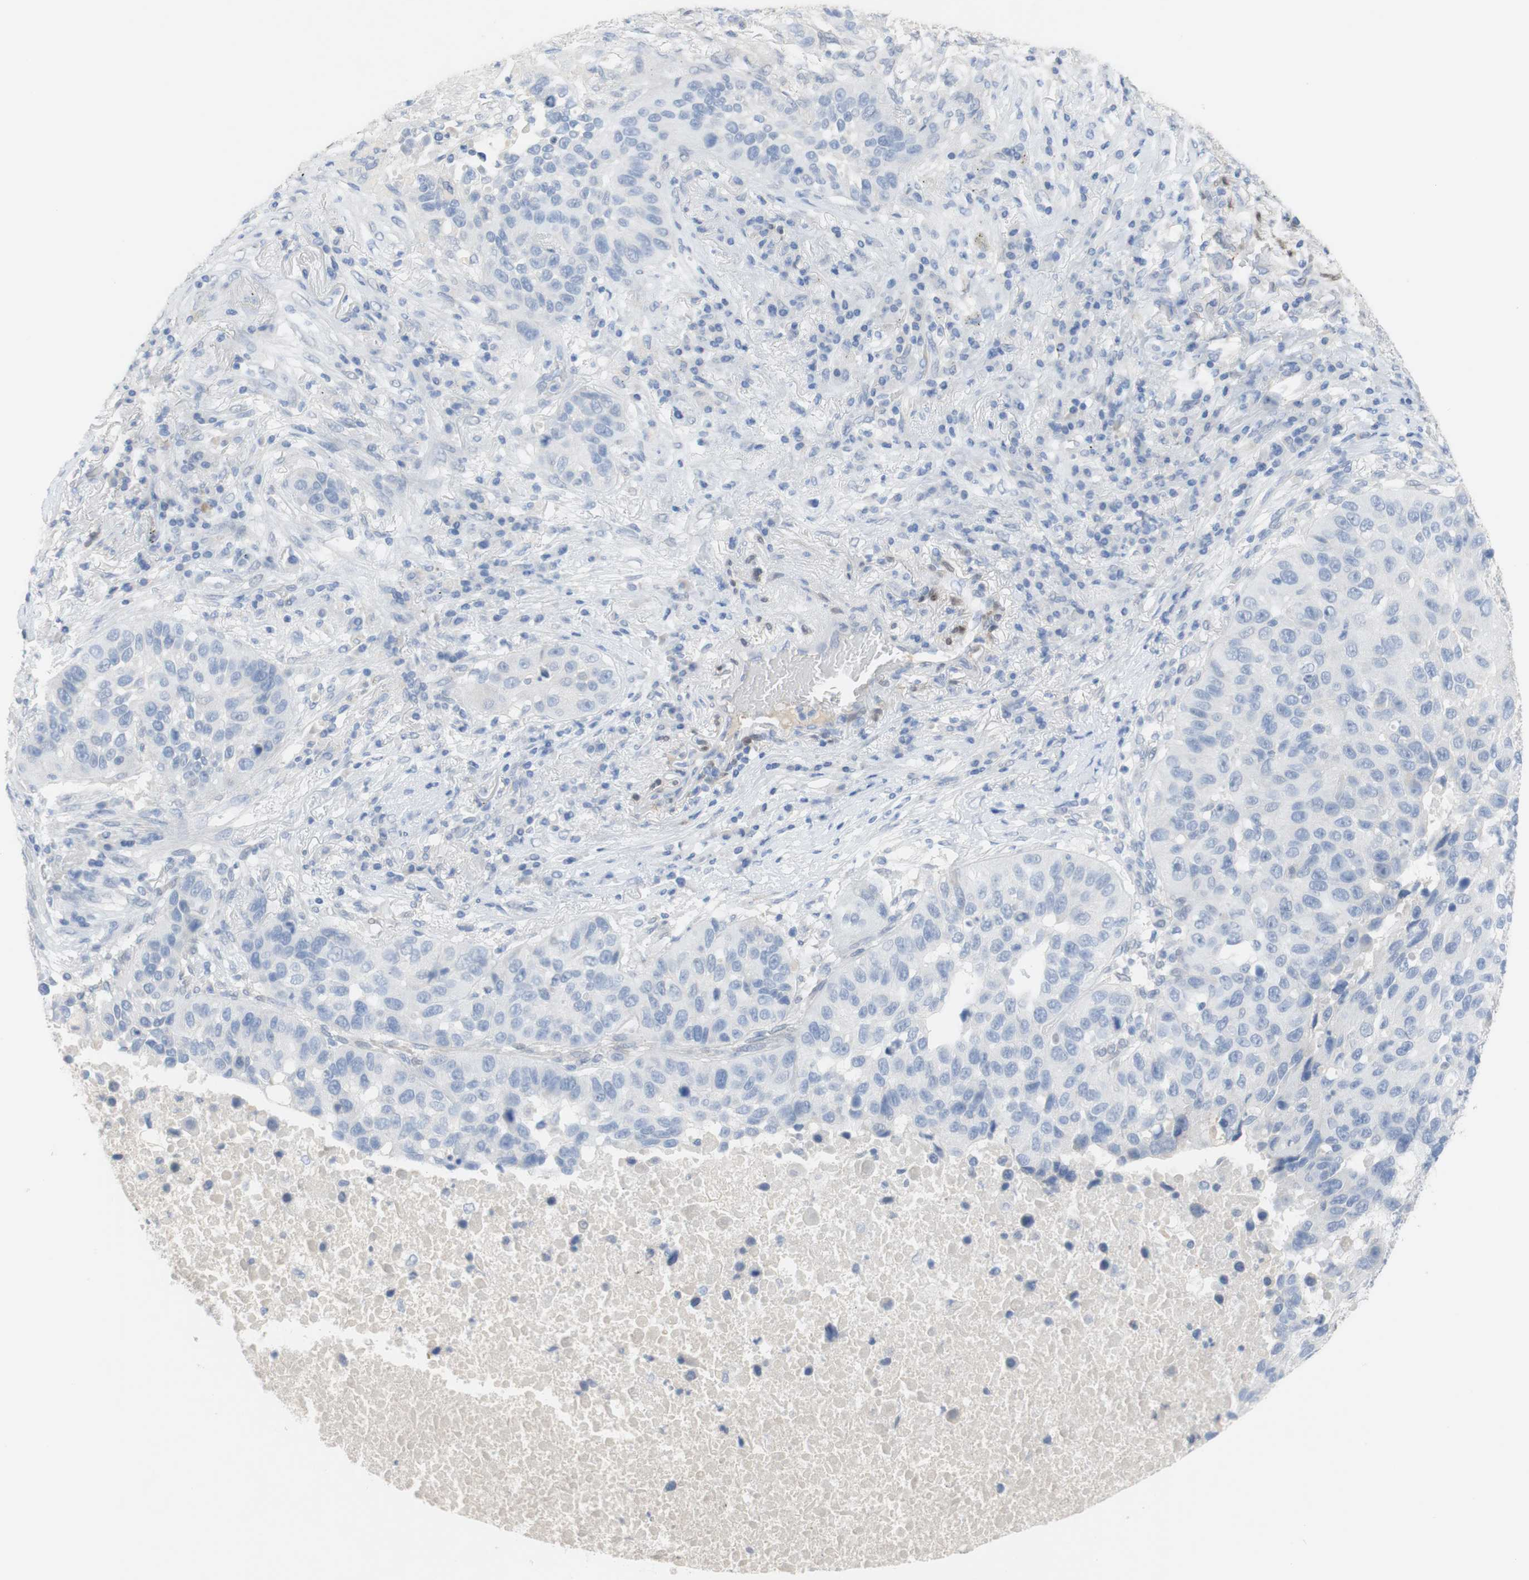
{"staining": {"intensity": "negative", "quantity": "none", "location": "none"}, "tissue": "lung cancer", "cell_type": "Tumor cells", "image_type": "cancer", "snomed": [{"axis": "morphology", "description": "Squamous cell carcinoma, NOS"}, {"axis": "topography", "description": "Lung"}], "caption": "Human lung cancer (squamous cell carcinoma) stained for a protein using IHC exhibits no positivity in tumor cells.", "gene": "SELENBP1", "patient": {"sex": "male", "age": 57}}